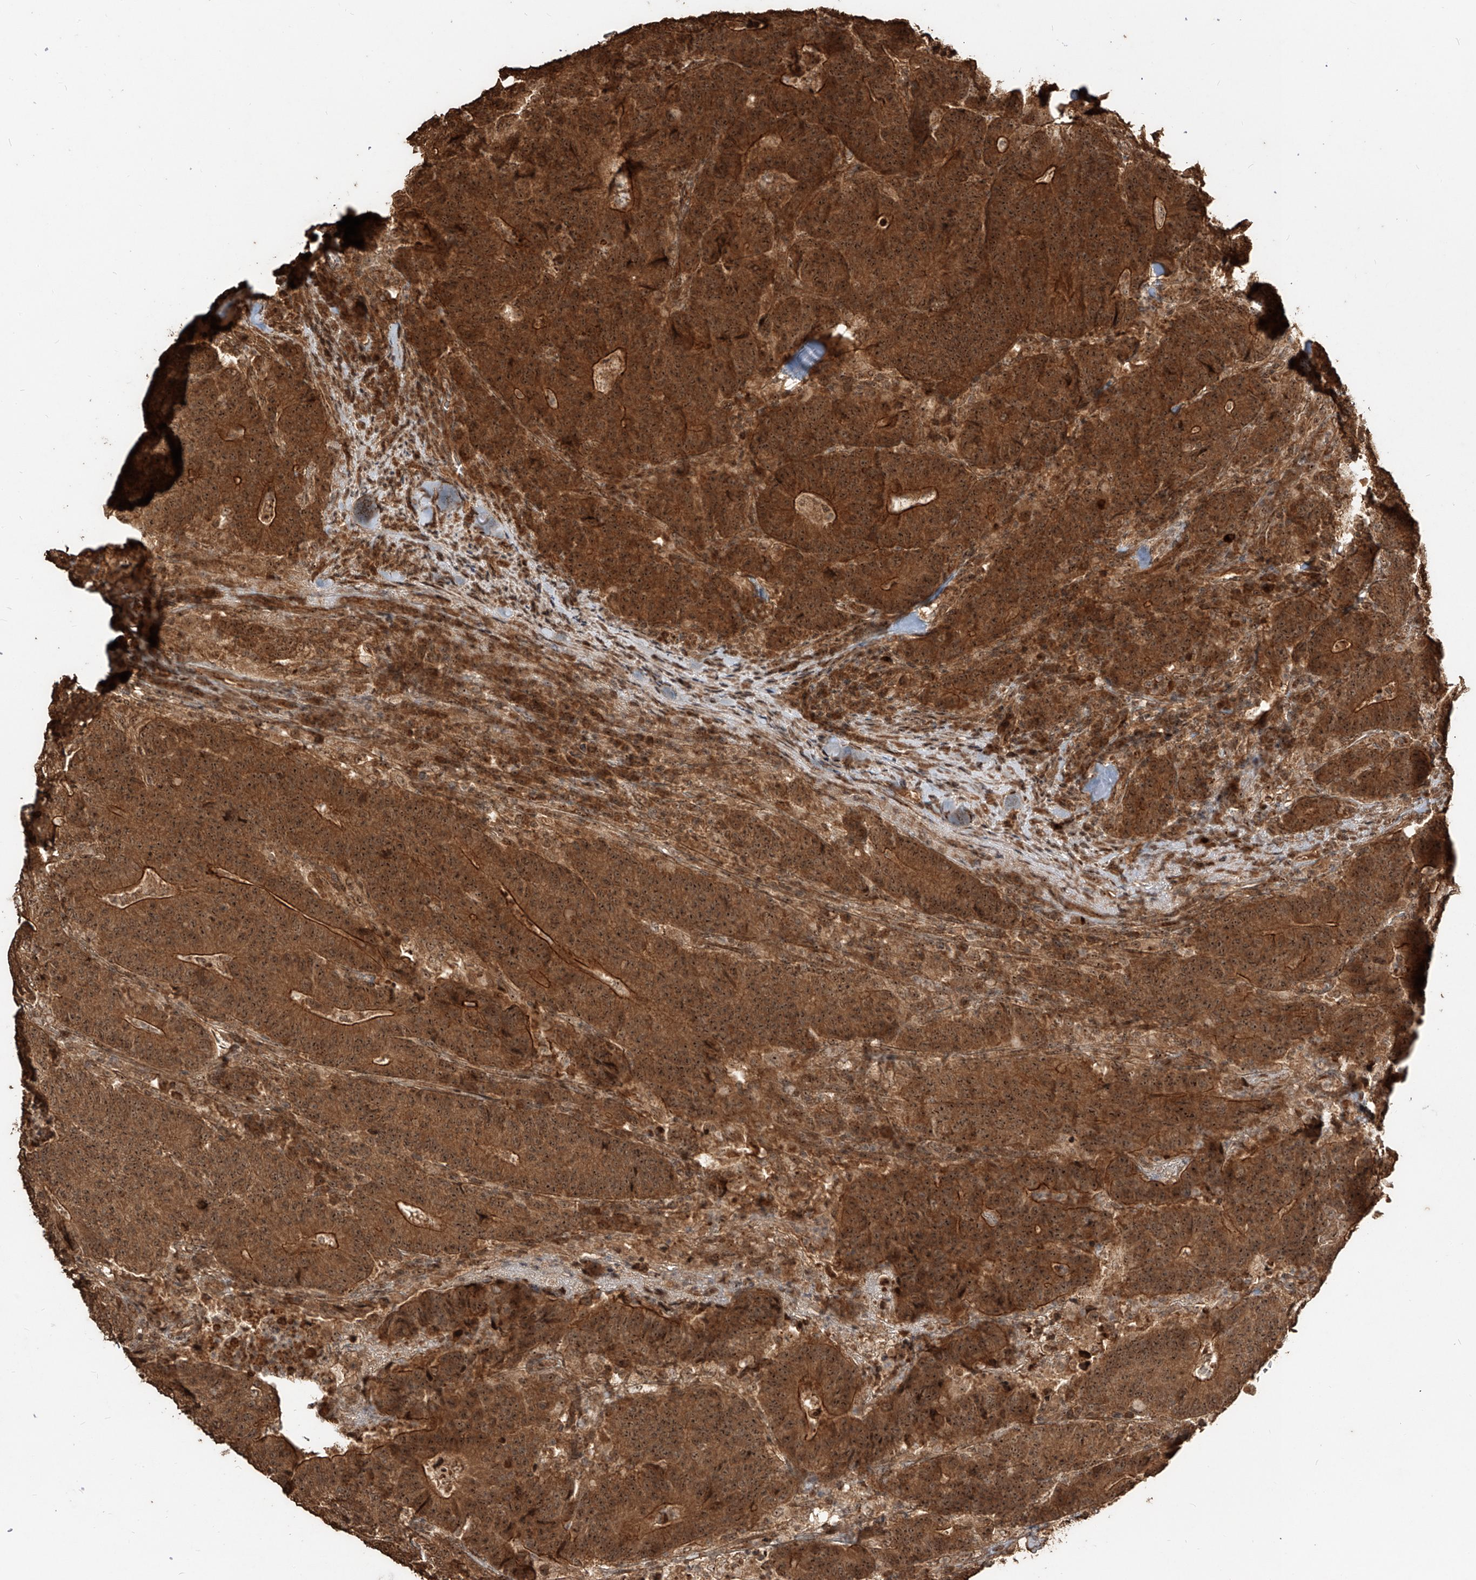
{"staining": {"intensity": "strong", "quantity": ">75%", "location": "cytoplasmic/membranous,nuclear"}, "tissue": "colorectal cancer", "cell_type": "Tumor cells", "image_type": "cancer", "snomed": [{"axis": "morphology", "description": "Normal tissue, NOS"}, {"axis": "morphology", "description": "Adenocarcinoma, NOS"}, {"axis": "topography", "description": "Colon"}], "caption": "The immunohistochemical stain highlights strong cytoplasmic/membranous and nuclear expression in tumor cells of colorectal cancer tissue. Using DAB (3,3'-diaminobenzidine) (brown) and hematoxylin (blue) stains, captured at high magnification using brightfield microscopy.", "gene": "ZNF660", "patient": {"sex": "female", "age": 75}}